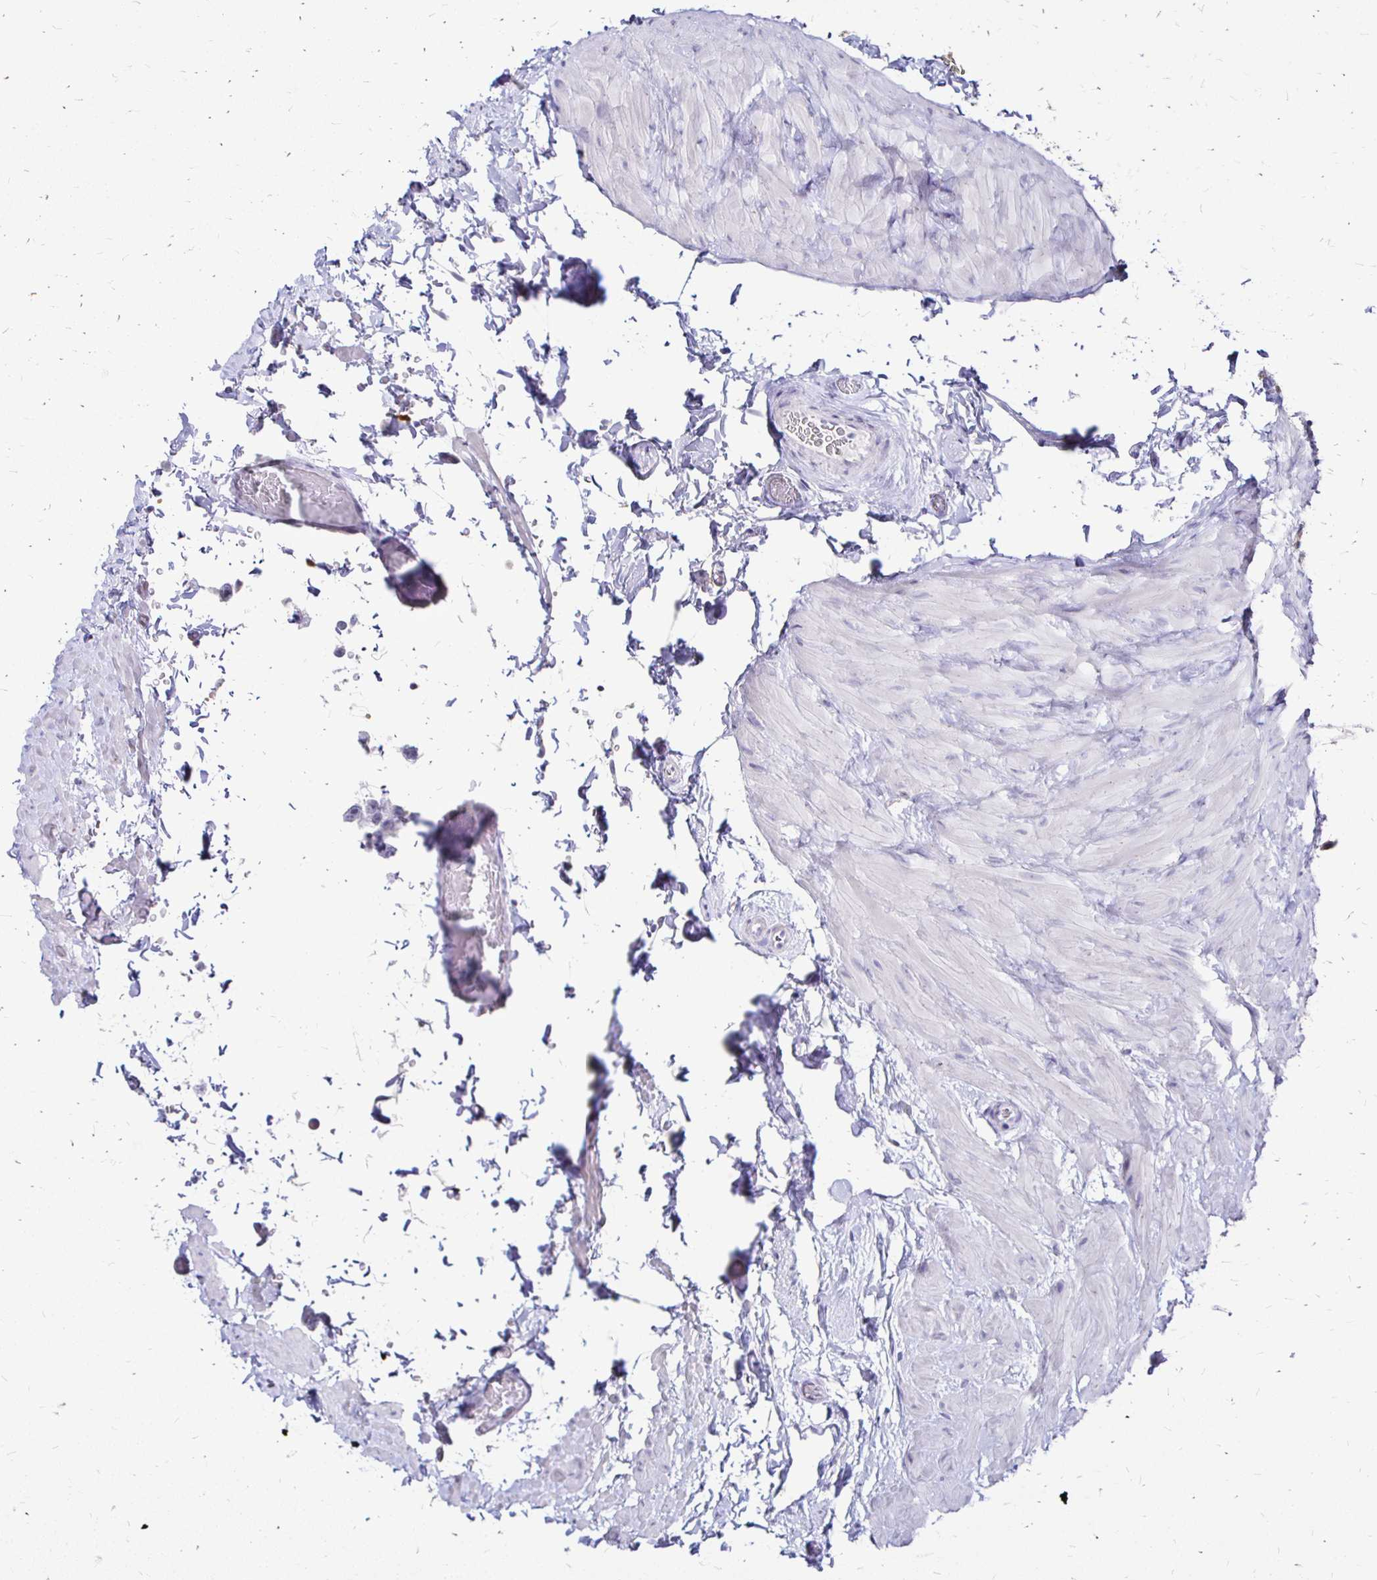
{"staining": {"intensity": "negative", "quantity": "none", "location": "none"}, "tissue": "epididymis", "cell_type": "Glandular cells", "image_type": "normal", "snomed": [{"axis": "morphology", "description": "Normal tissue, NOS"}, {"axis": "topography", "description": "Epididymis, spermatic cord, NOS"}, {"axis": "topography", "description": "Epididymis"}], "caption": "Epididymis stained for a protein using immunohistochemistry (IHC) exhibits no staining glandular cells.", "gene": "IRGC", "patient": {"sex": "male", "age": 31}}